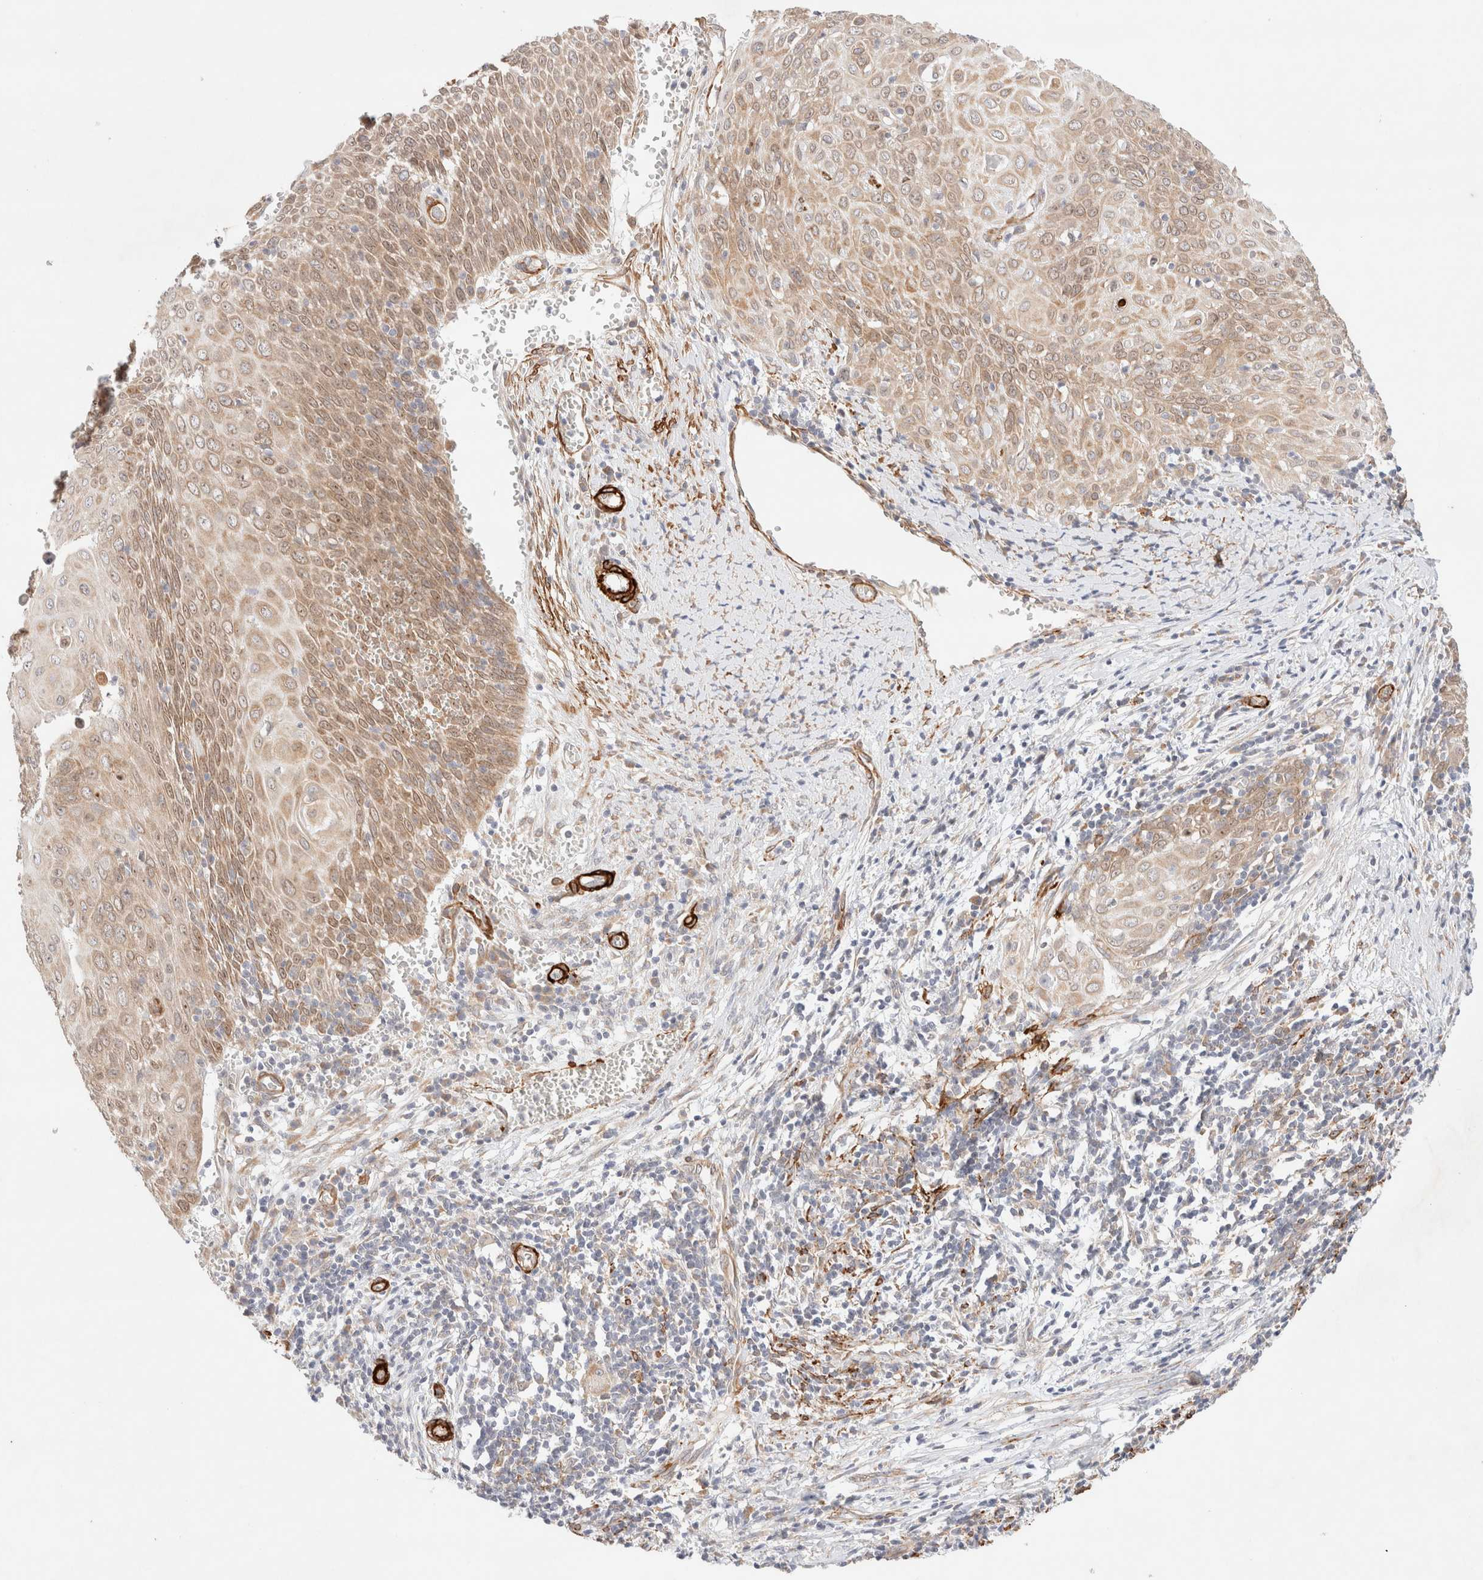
{"staining": {"intensity": "moderate", "quantity": ">75%", "location": "cytoplasmic/membranous,nuclear"}, "tissue": "cervical cancer", "cell_type": "Tumor cells", "image_type": "cancer", "snomed": [{"axis": "morphology", "description": "Squamous cell carcinoma, NOS"}, {"axis": "topography", "description": "Cervix"}], "caption": "A histopathology image of squamous cell carcinoma (cervical) stained for a protein exhibits moderate cytoplasmic/membranous and nuclear brown staining in tumor cells.", "gene": "RRP15", "patient": {"sex": "female", "age": 39}}